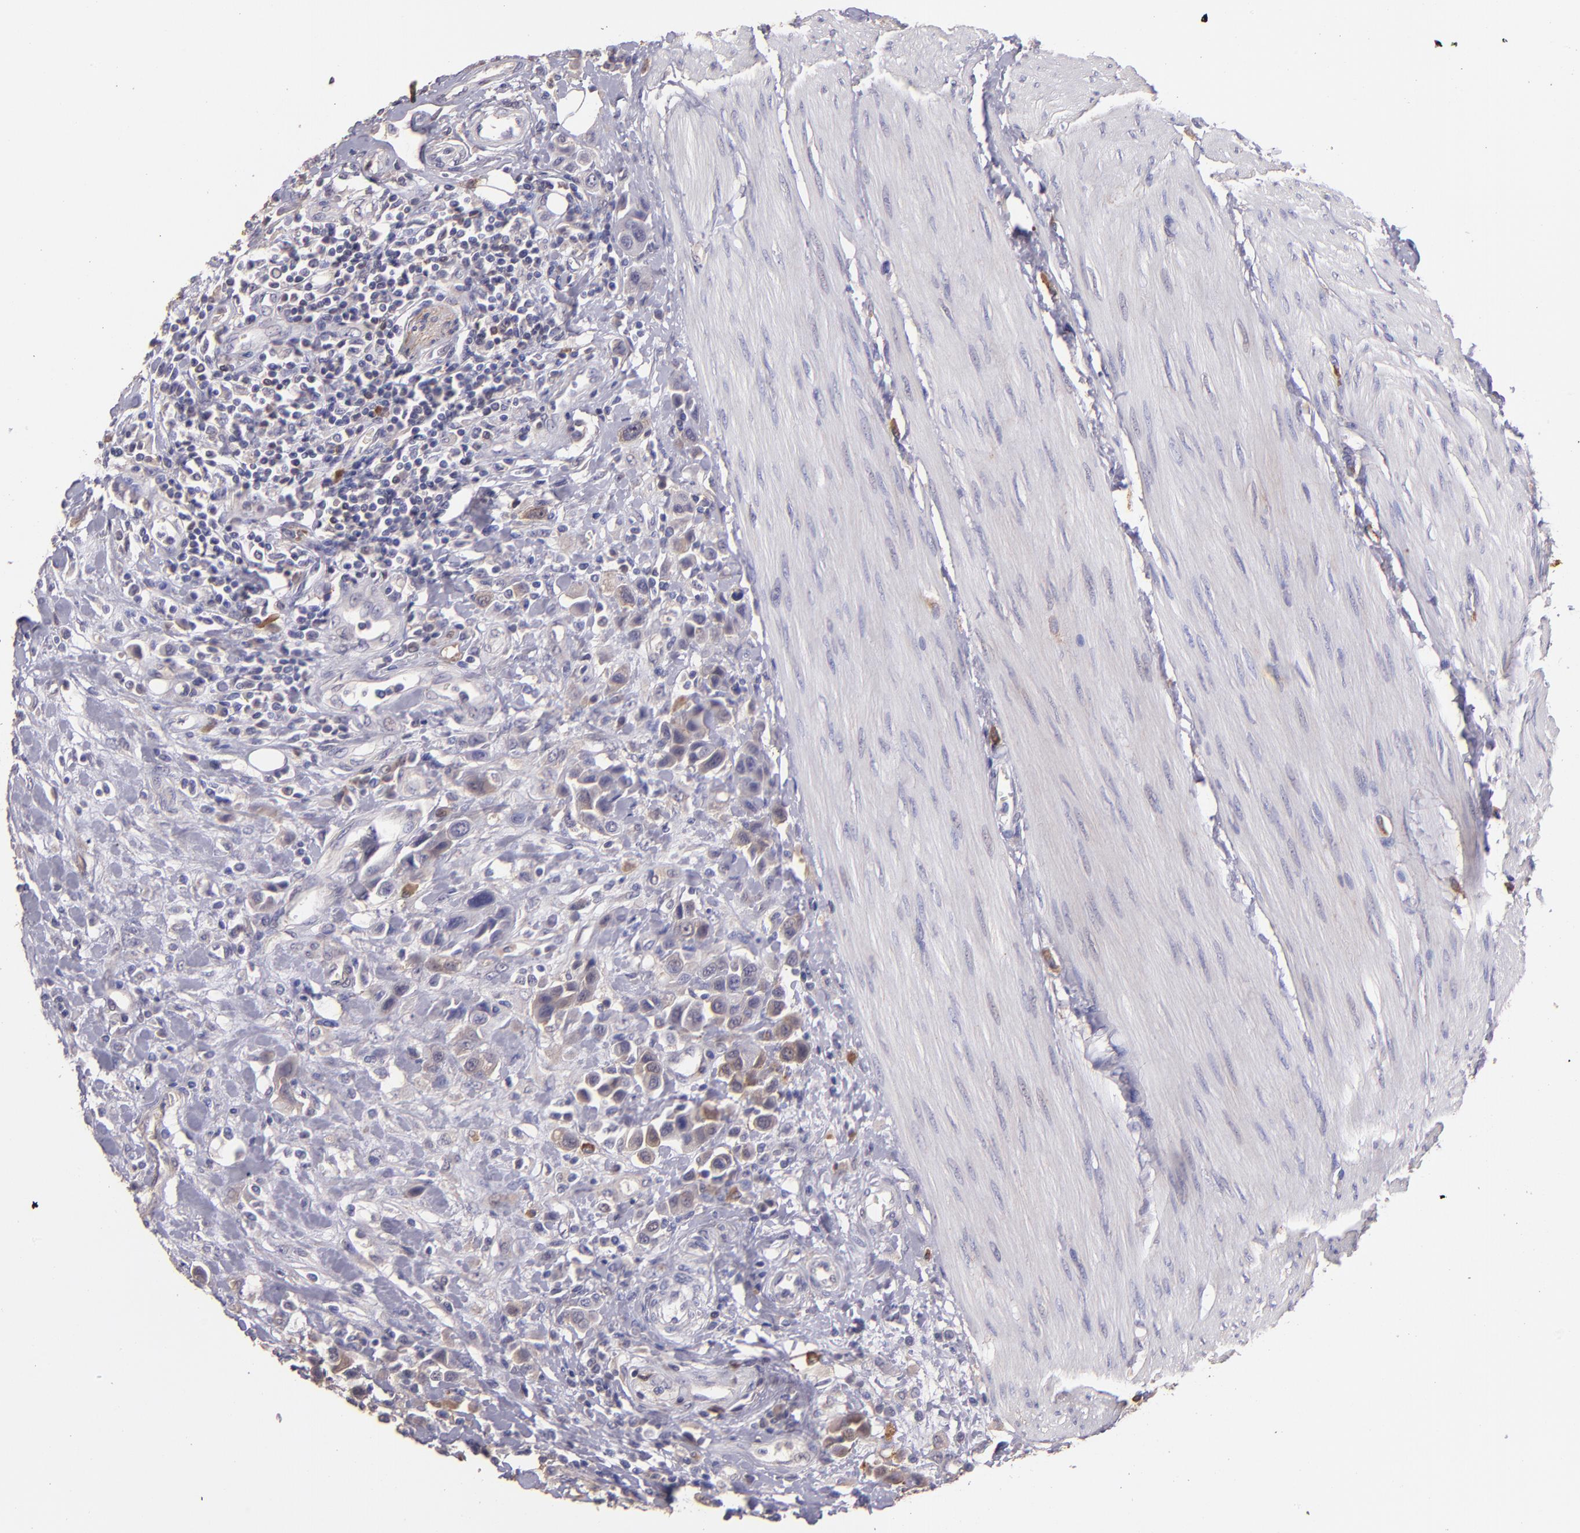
{"staining": {"intensity": "negative", "quantity": "none", "location": "none"}, "tissue": "urothelial cancer", "cell_type": "Tumor cells", "image_type": "cancer", "snomed": [{"axis": "morphology", "description": "Urothelial carcinoma, High grade"}, {"axis": "topography", "description": "Urinary bladder"}], "caption": "Image shows no protein positivity in tumor cells of urothelial cancer tissue.", "gene": "PAPPA", "patient": {"sex": "male", "age": 50}}